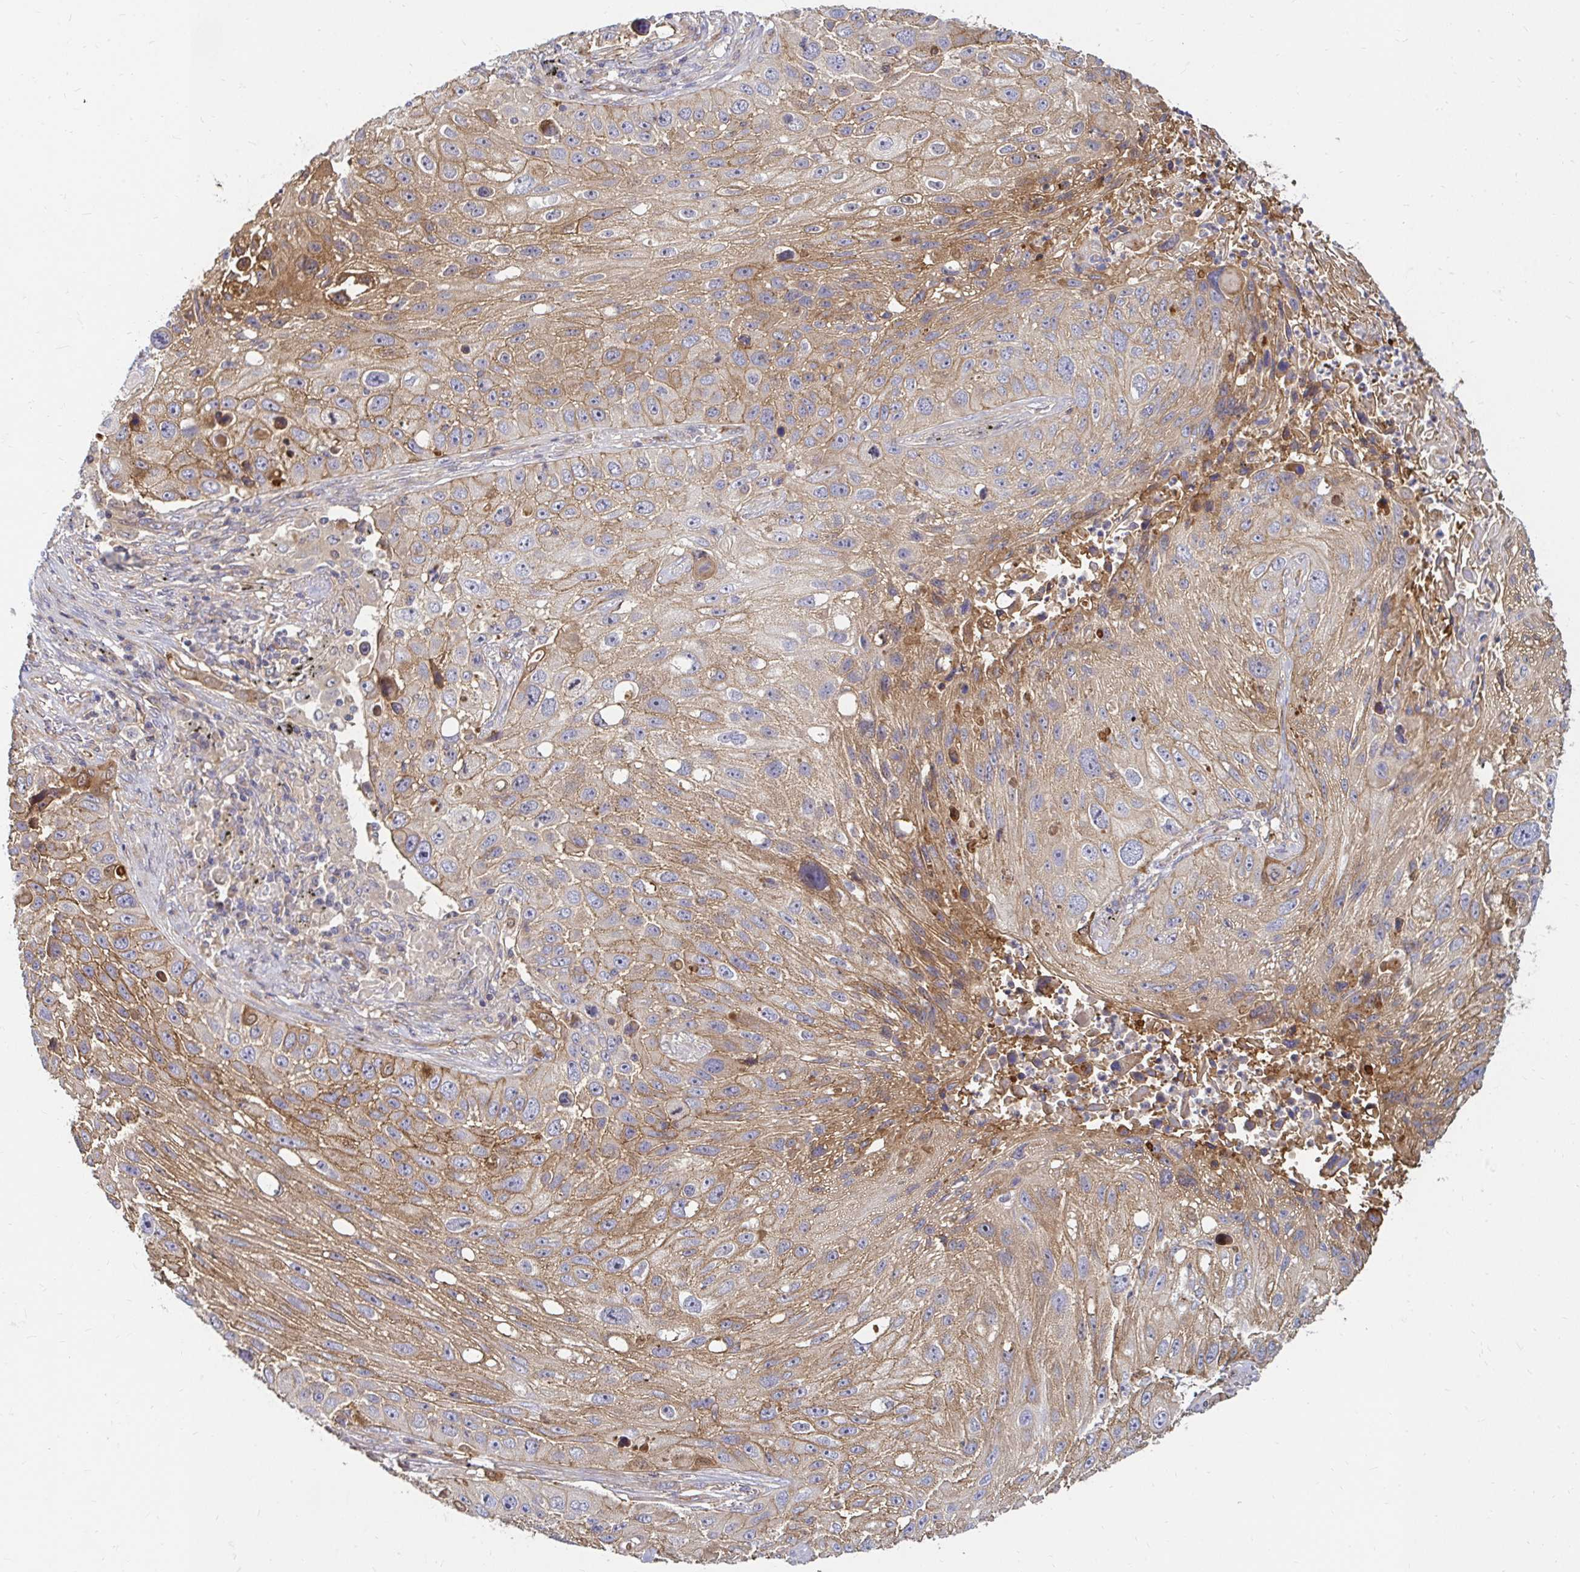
{"staining": {"intensity": "moderate", "quantity": "25%-75%", "location": "cytoplasmic/membranous"}, "tissue": "lung cancer", "cell_type": "Tumor cells", "image_type": "cancer", "snomed": [{"axis": "morphology", "description": "Normal morphology"}, {"axis": "morphology", "description": "Squamous cell carcinoma, NOS"}, {"axis": "topography", "description": "Lymph node"}, {"axis": "topography", "description": "Lung"}], "caption": "Immunohistochemical staining of human lung squamous cell carcinoma shows moderate cytoplasmic/membranous protein staining in about 25%-75% of tumor cells. (DAB IHC with brightfield microscopy, high magnification).", "gene": "ITGA2", "patient": {"sex": "male", "age": 67}}